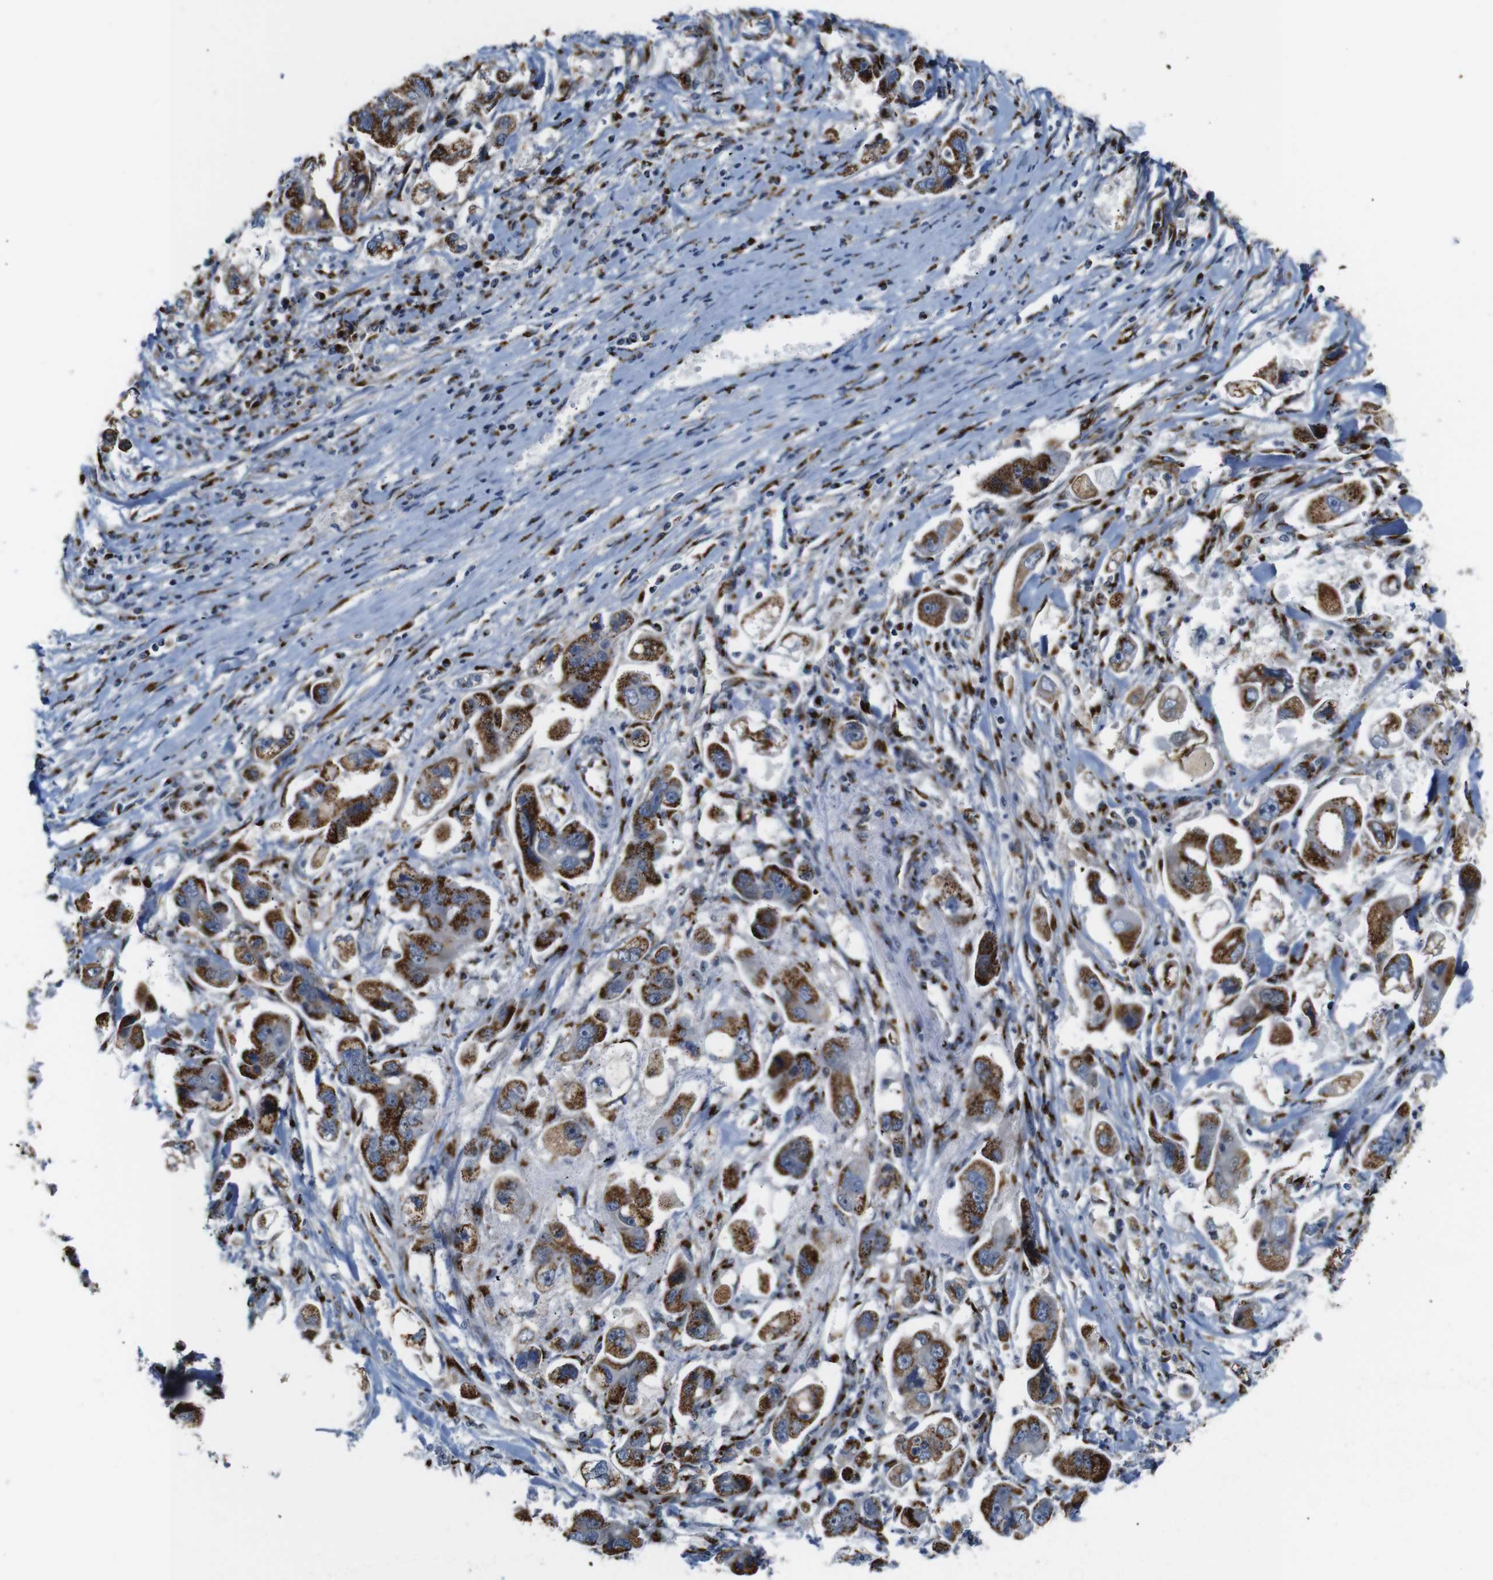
{"staining": {"intensity": "strong", "quantity": ">75%", "location": "cytoplasmic/membranous"}, "tissue": "stomach cancer", "cell_type": "Tumor cells", "image_type": "cancer", "snomed": [{"axis": "morphology", "description": "Adenocarcinoma, NOS"}, {"axis": "topography", "description": "Stomach"}], "caption": "Tumor cells display high levels of strong cytoplasmic/membranous staining in approximately >75% of cells in stomach cancer (adenocarcinoma).", "gene": "TGOLN2", "patient": {"sex": "male", "age": 62}}